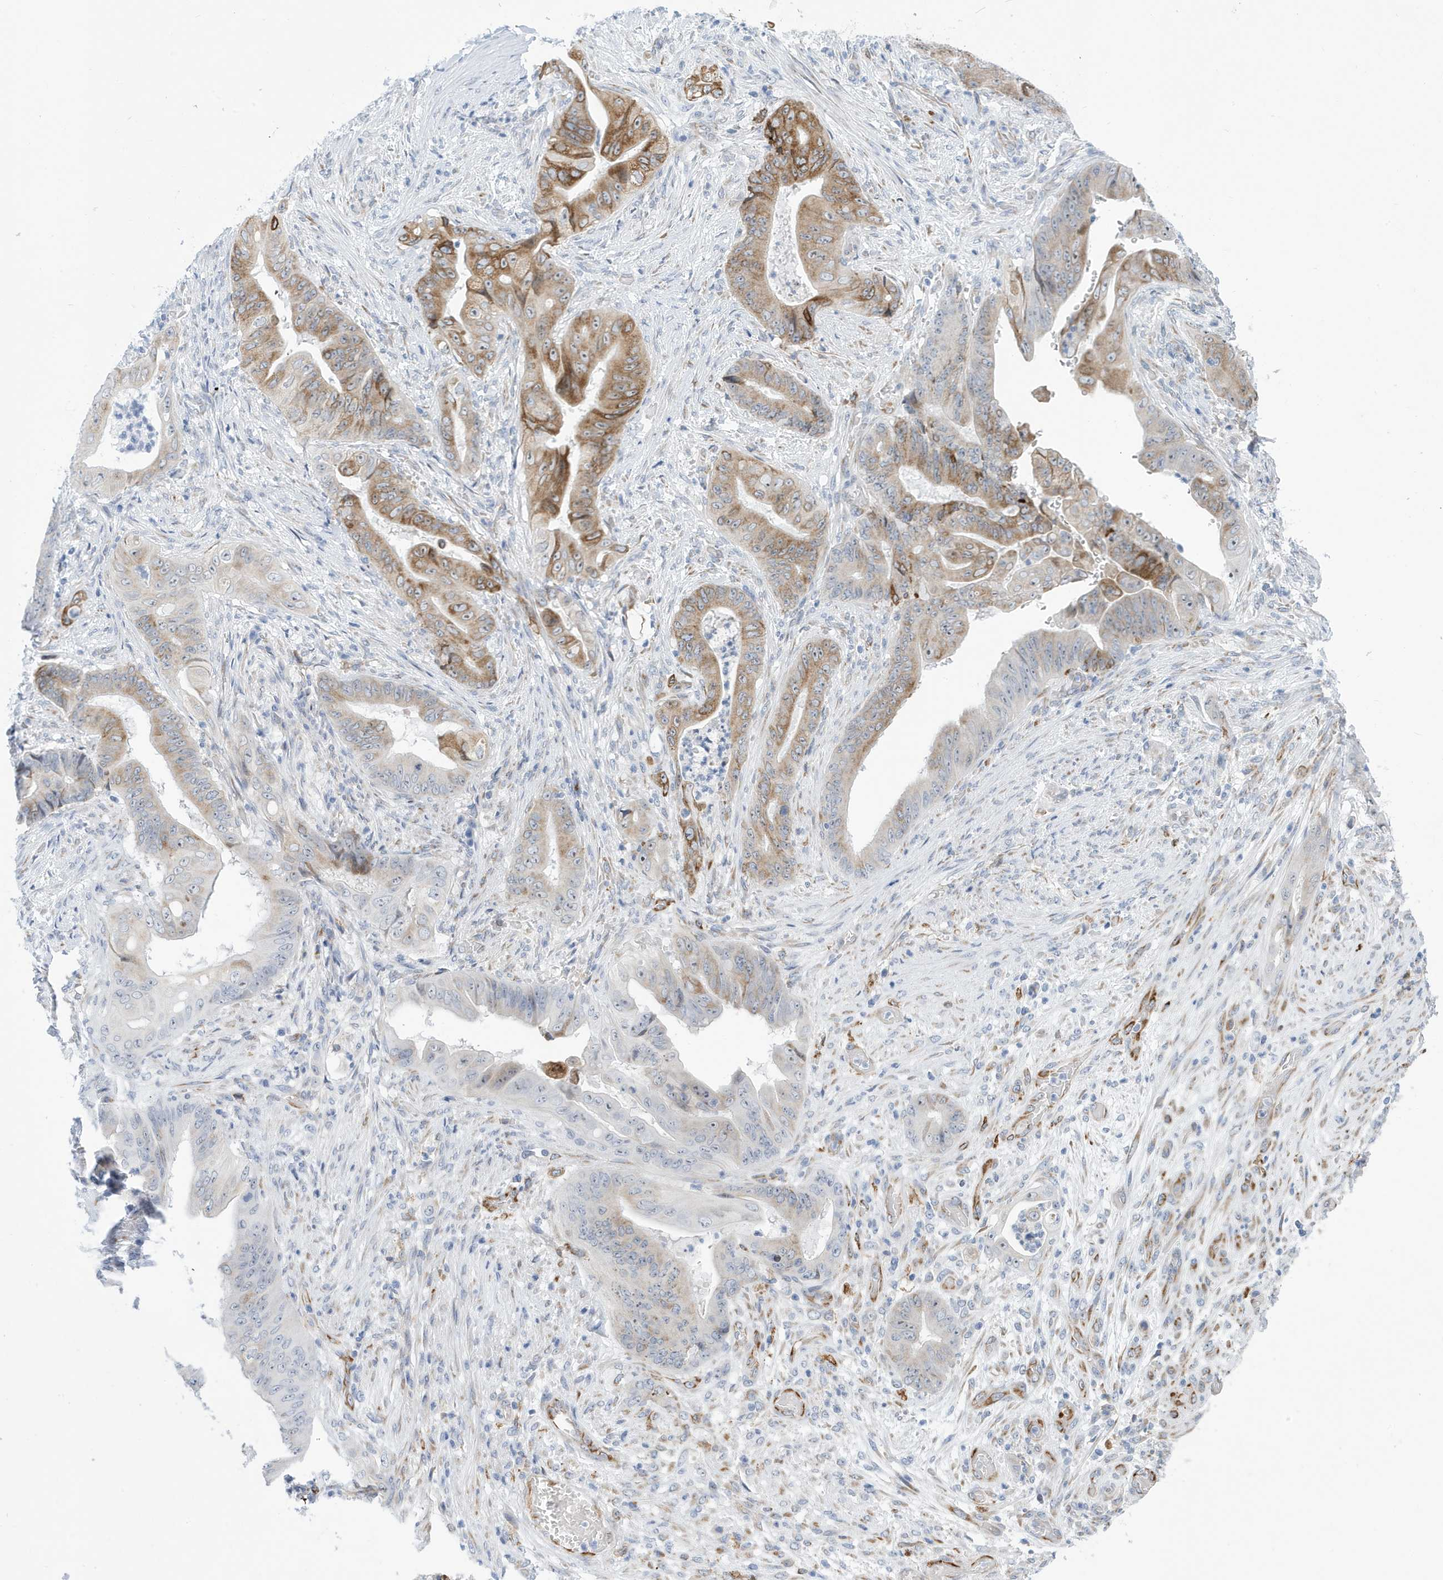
{"staining": {"intensity": "moderate", "quantity": "<25%", "location": "cytoplasmic/membranous"}, "tissue": "stomach cancer", "cell_type": "Tumor cells", "image_type": "cancer", "snomed": [{"axis": "morphology", "description": "Adenocarcinoma, NOS"}, {"axis": "topography", "description": "Stomach"}], "caption": "Adenocarcinoma (stomach) tissue exhibits moderate cytoplasmic/membranous expression in about <25% of tumor cells, visualized by immunohistochemistry.", "gene": "SEMA3F", "patient": {"sex": "female", "age": 73}}